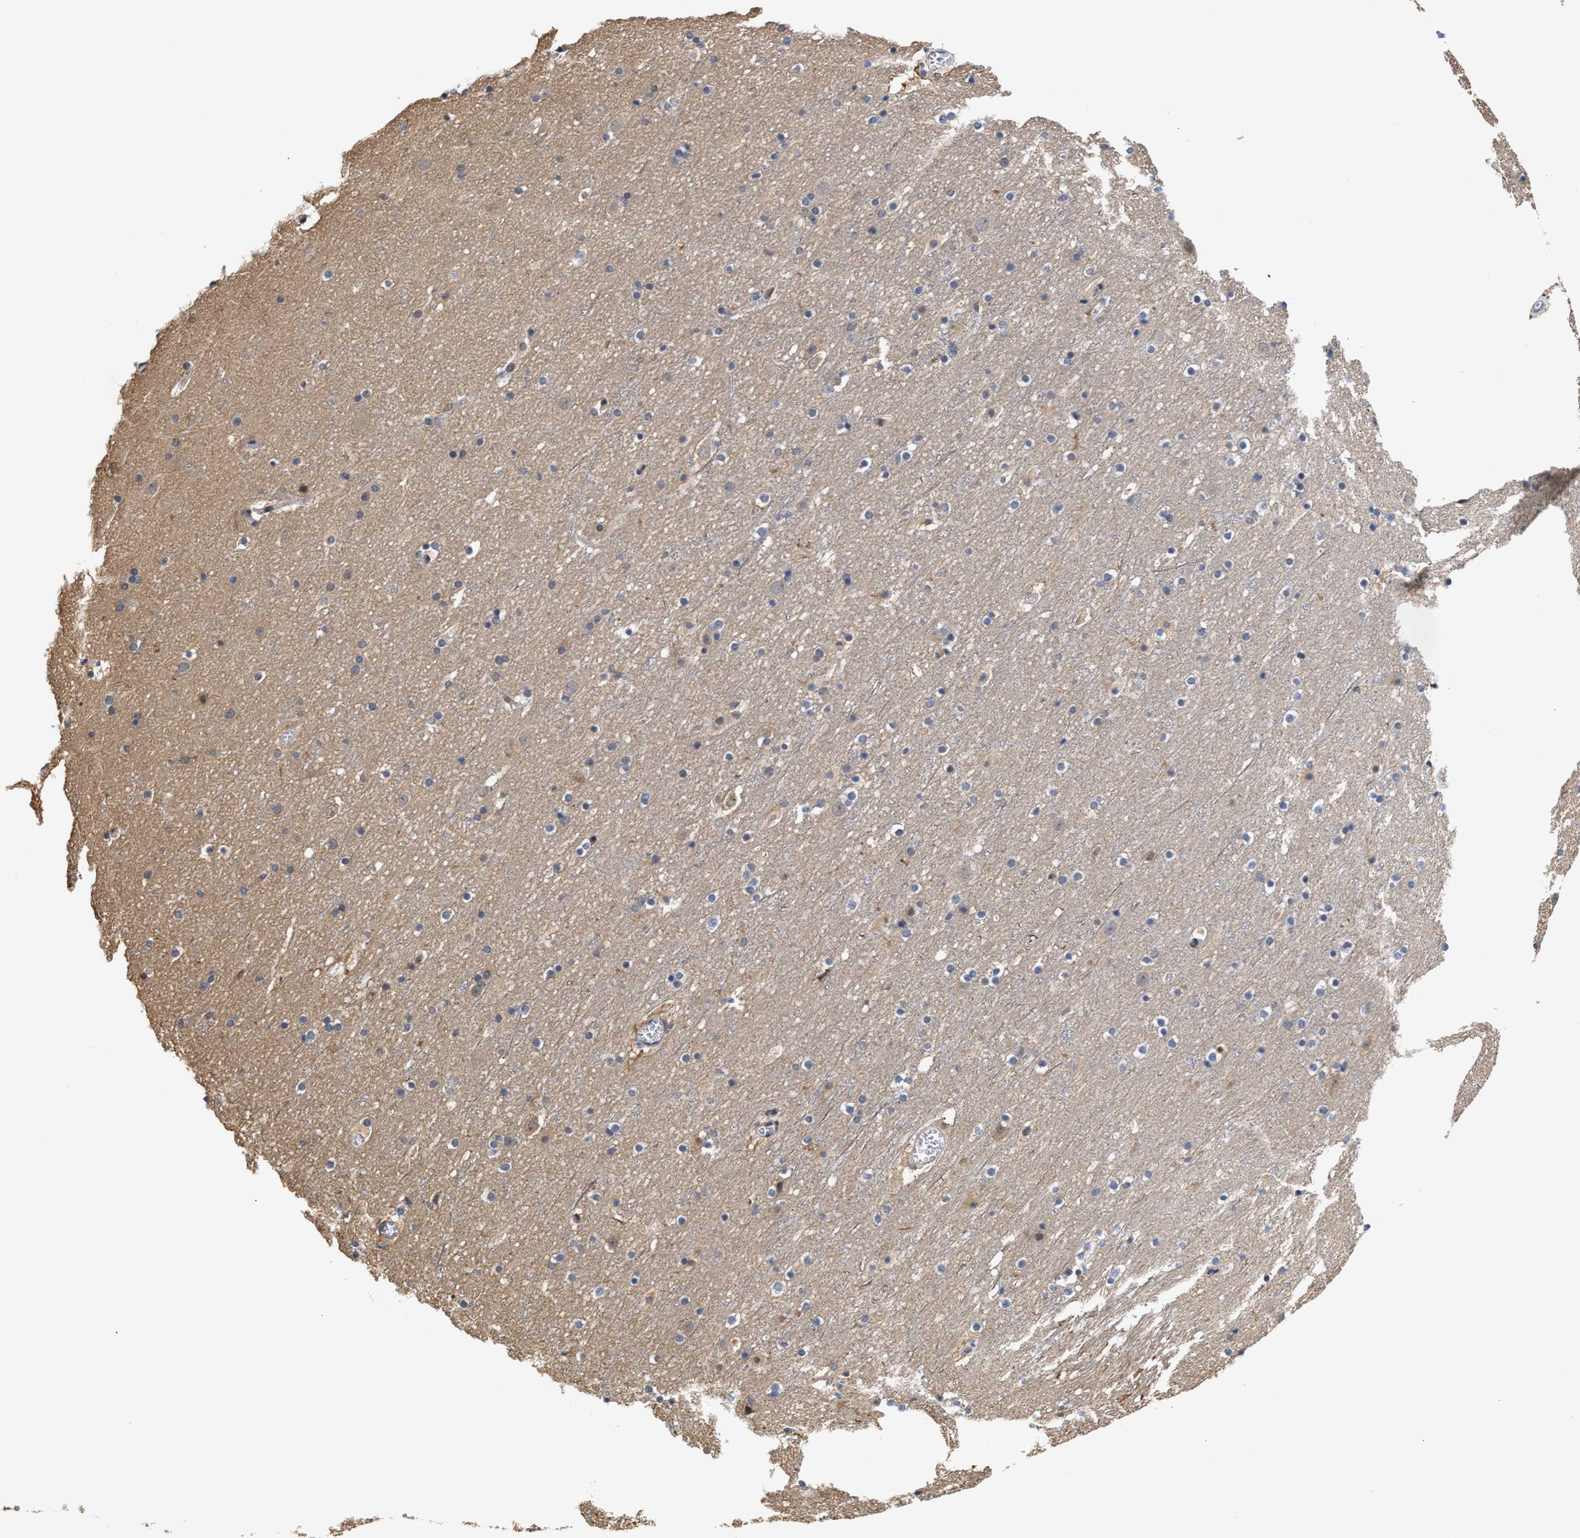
{"staining": {"intensity": "negative", "quantity": "none", "location": "none"}, "tissue": "cerebral cortex", "cell_type": "Endothelial cells", "image_type": "normal", "snomed": [{"axis": "morphology", "description": "Normal tissue, NOS"}, {"axis": "topography", "description": "Cerebral cortex"}], "caption": "Immunohistochemical staining of benign human cerebral cortex demonstrates no significant staining in endothelial cells. (DAB immunohistochemistry (IHC) visualized using brightfield microscopy, high magnification).", "gene": "KLHDC1", "patient": {"sex": "male", "age": 45}}